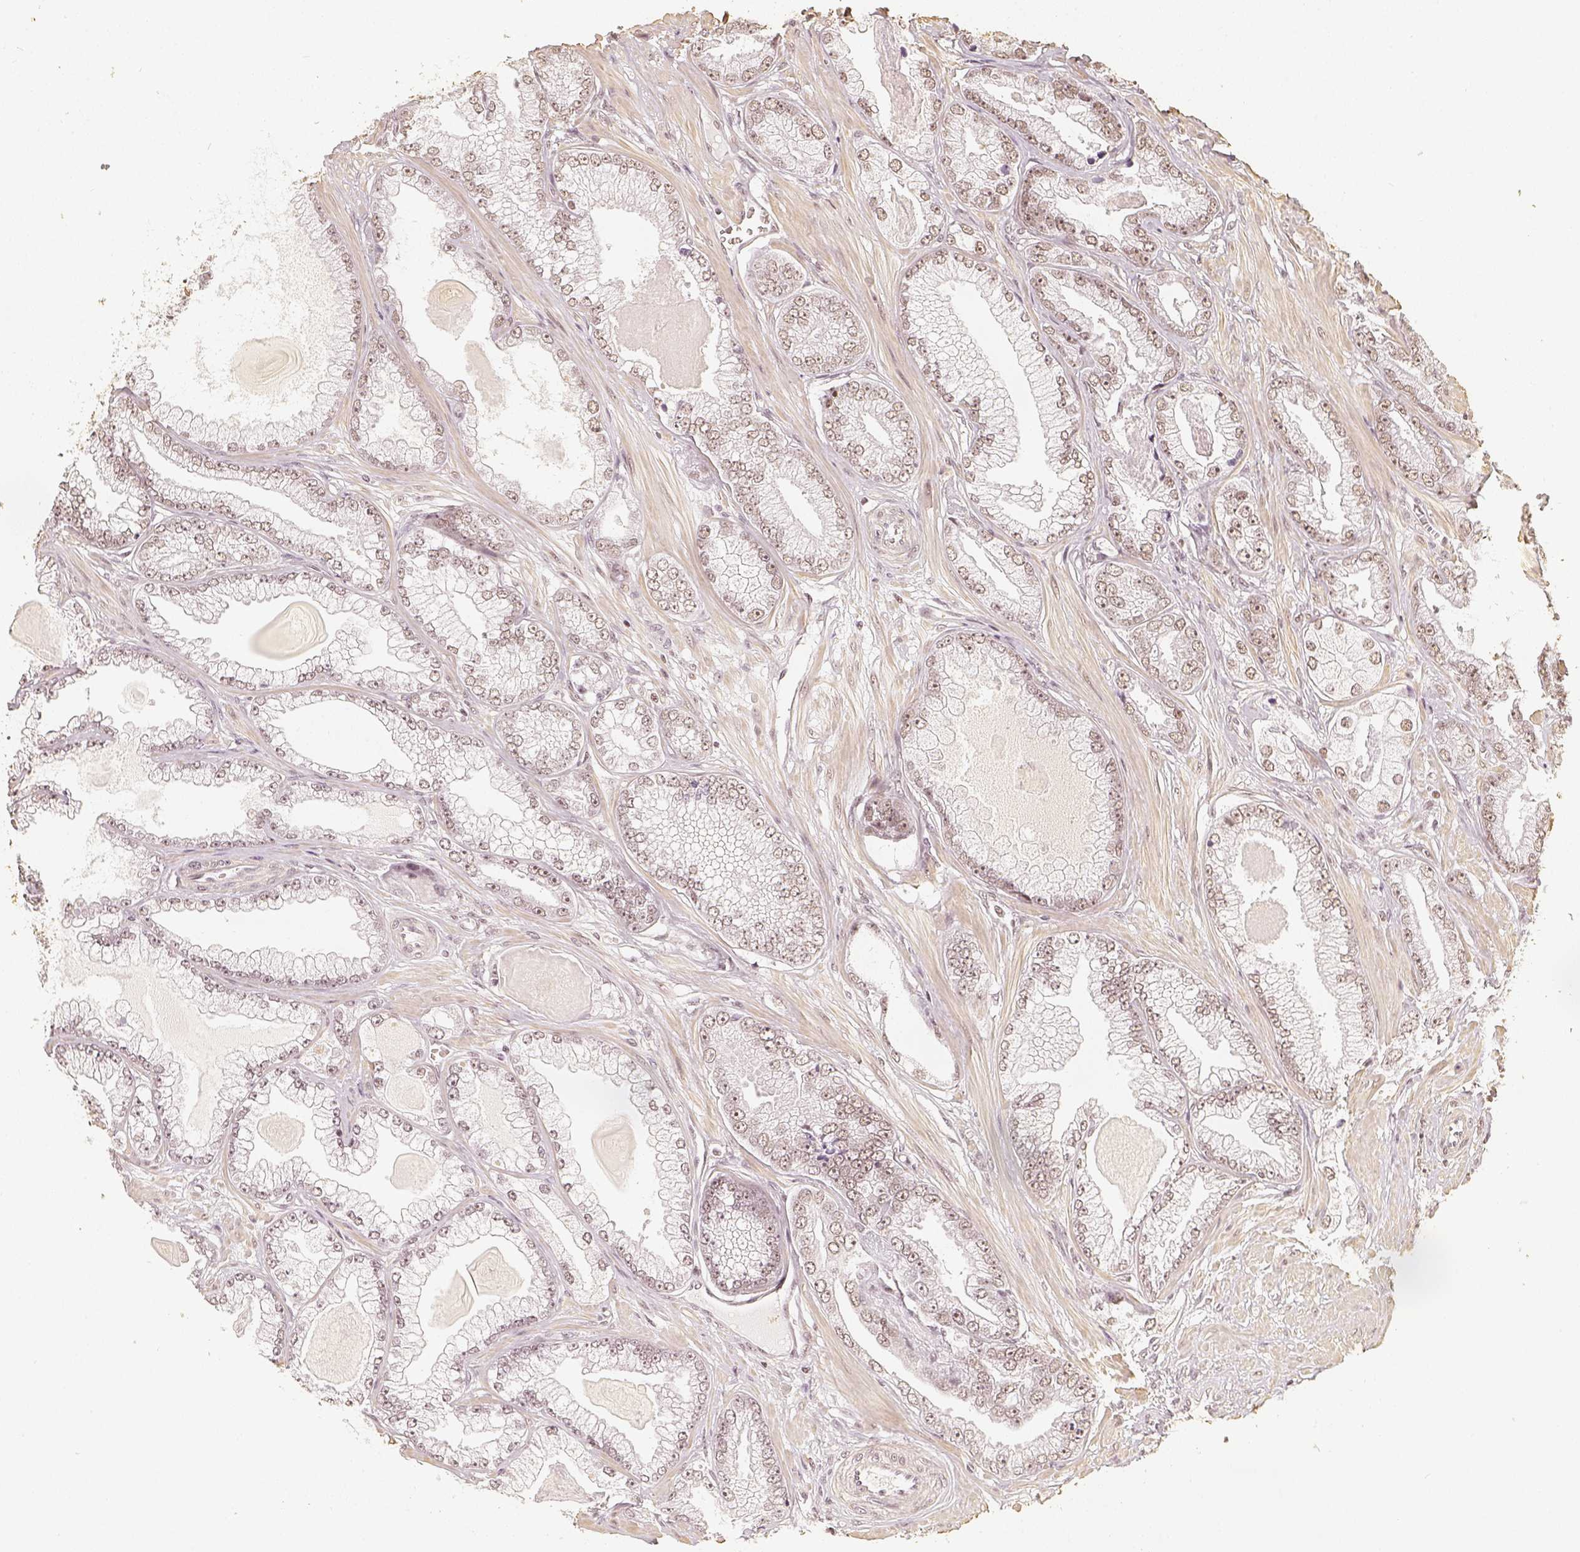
{"staining": {"intensity": "weak", "quantity": ">75%", "location": "nuclear"}, "tissue": "prostate cancer", "cell_type": "Tumor cells", "image_type": "cancer", "snomed": [{"axis": "morphology", "description": "Adenocarcinoma, Low grade"}, {"axis": "topography", "description": "Prostate"}], "caption": "Prostate cancer (low-grade adenocarcinoma) was stained to show a protein in brown. There is low levels of weak nuclear expression in approximately >75% of tumor cells.", "gene": "HDAC1", "patient": {"sex": "male", "age": 64}}